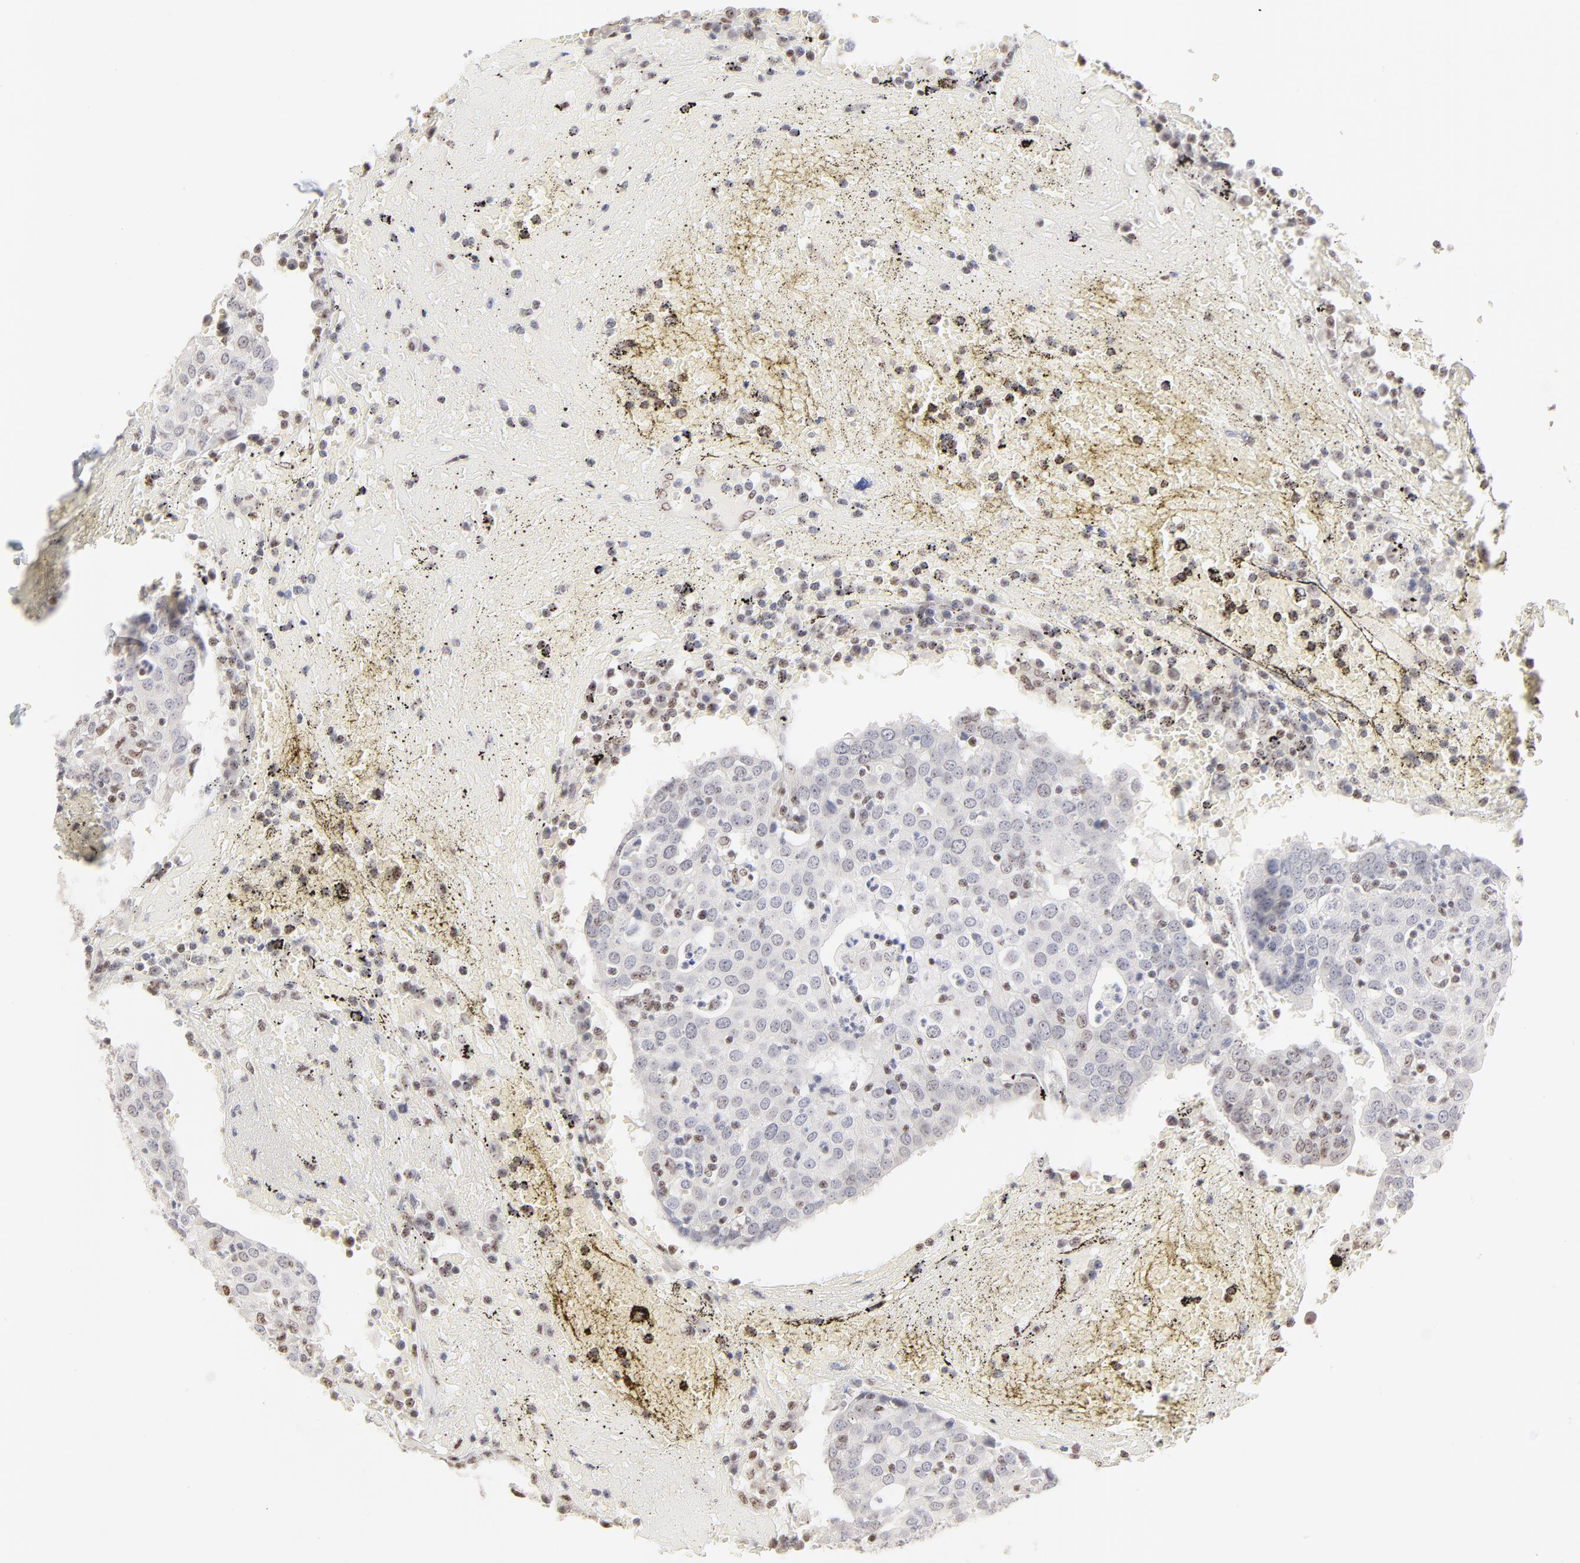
{"staining": {"intensity": "negative", "quantity": "none", "location": "none"}, "tissue": "head and neck cancer", "cell_type": "Tumor cells", "image_type": "cancer", "snomed": [{"axis": "morphology", "description": "Adenocarcinoma, NOS"}, {"axis": "topography", "description": "Salivary gland"}, {"axis": "topography", "description": "Head-Neck"}], "caption": "There is no significant staining in tumor cells of head and neck cancer.", "gene": "NFIL3", "patient": {"sex": "female", "age": 65}}